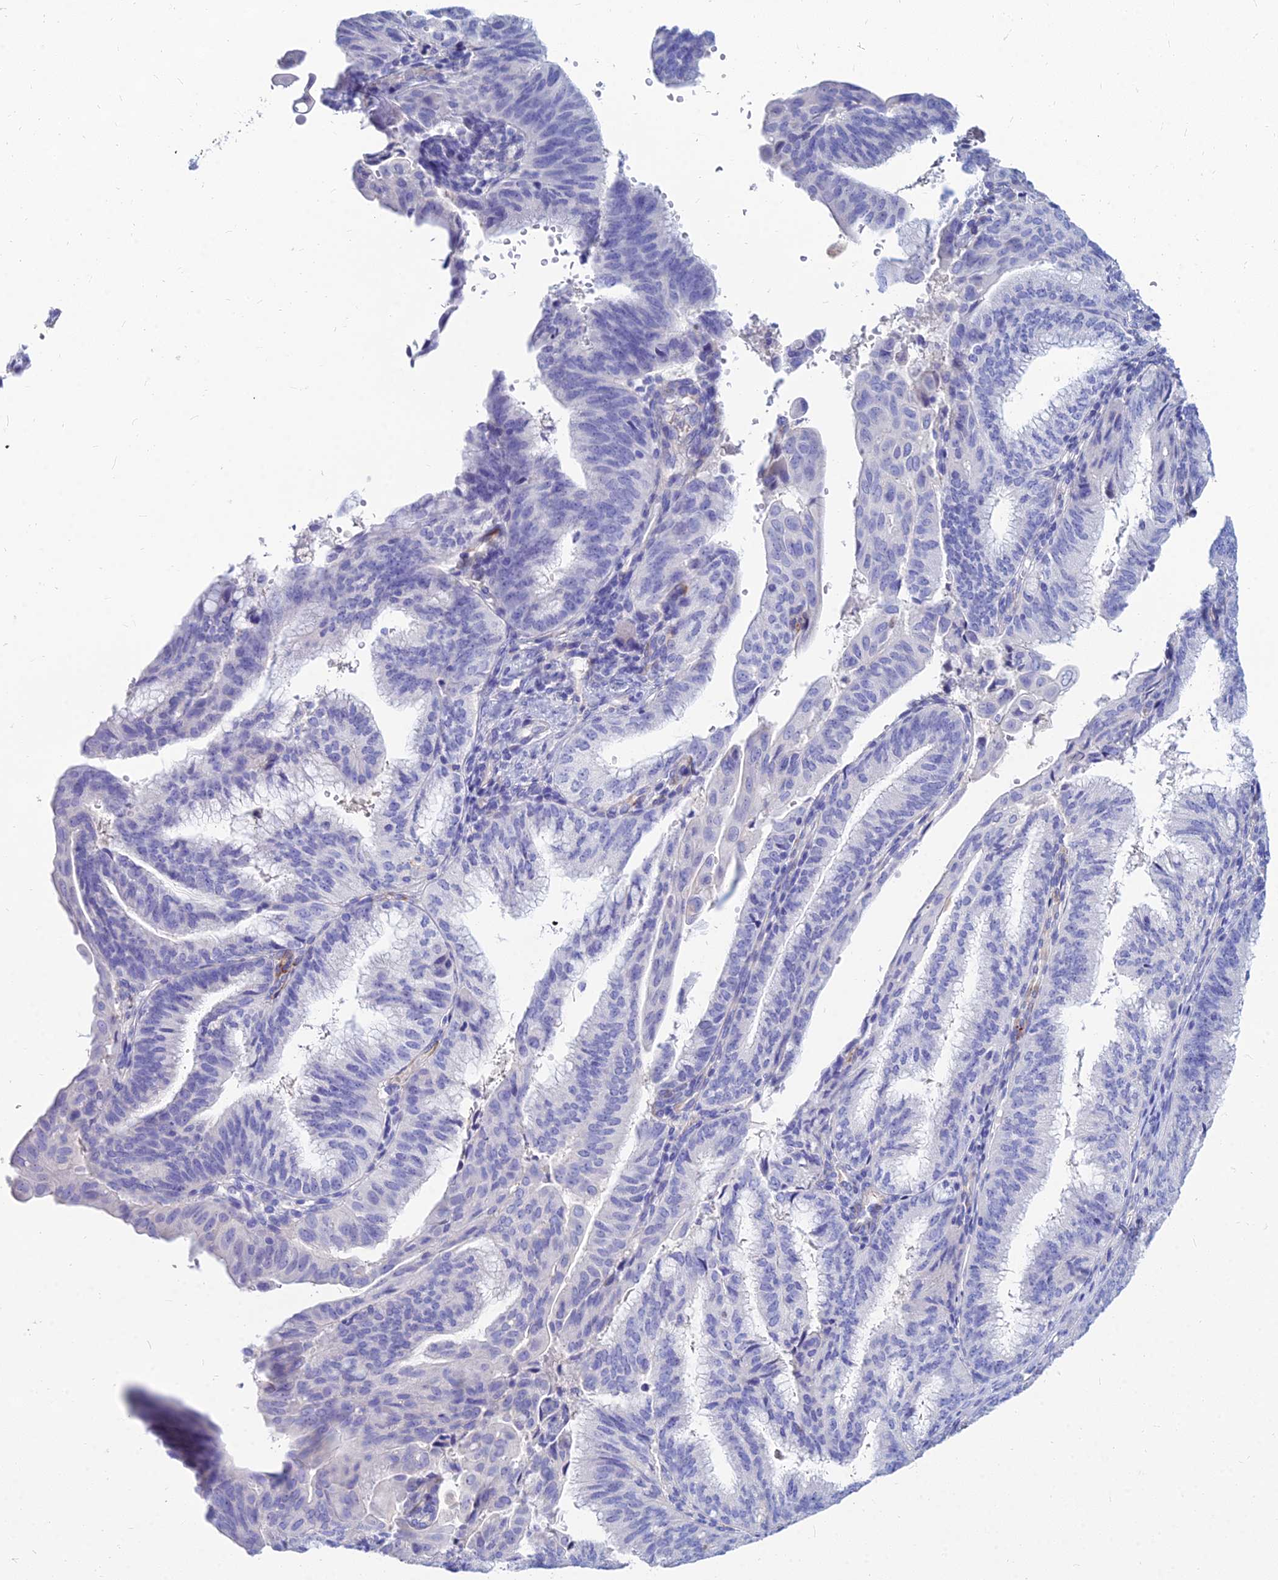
{"staining": {"intensity": "negative", "quantity": "none", "location": "none"}, "tissue": "endometrial cancer", "cell_type": "Tumor cells", "image_type": "cancer", "snomed": [{"axis": "morphology", "description": "Adenocarcinoma, NOS"}, {"axis": "topography", "description": "Endometrium"}], "caption": "A high-resolution image shows immunohistochemistry (IHC) staining of endometrial cancer (adenocarcinoma), which reveals no significant expression in tumor cells.", "gene": "ZNF552", "patient": {"sex": "female", "age": 49}}